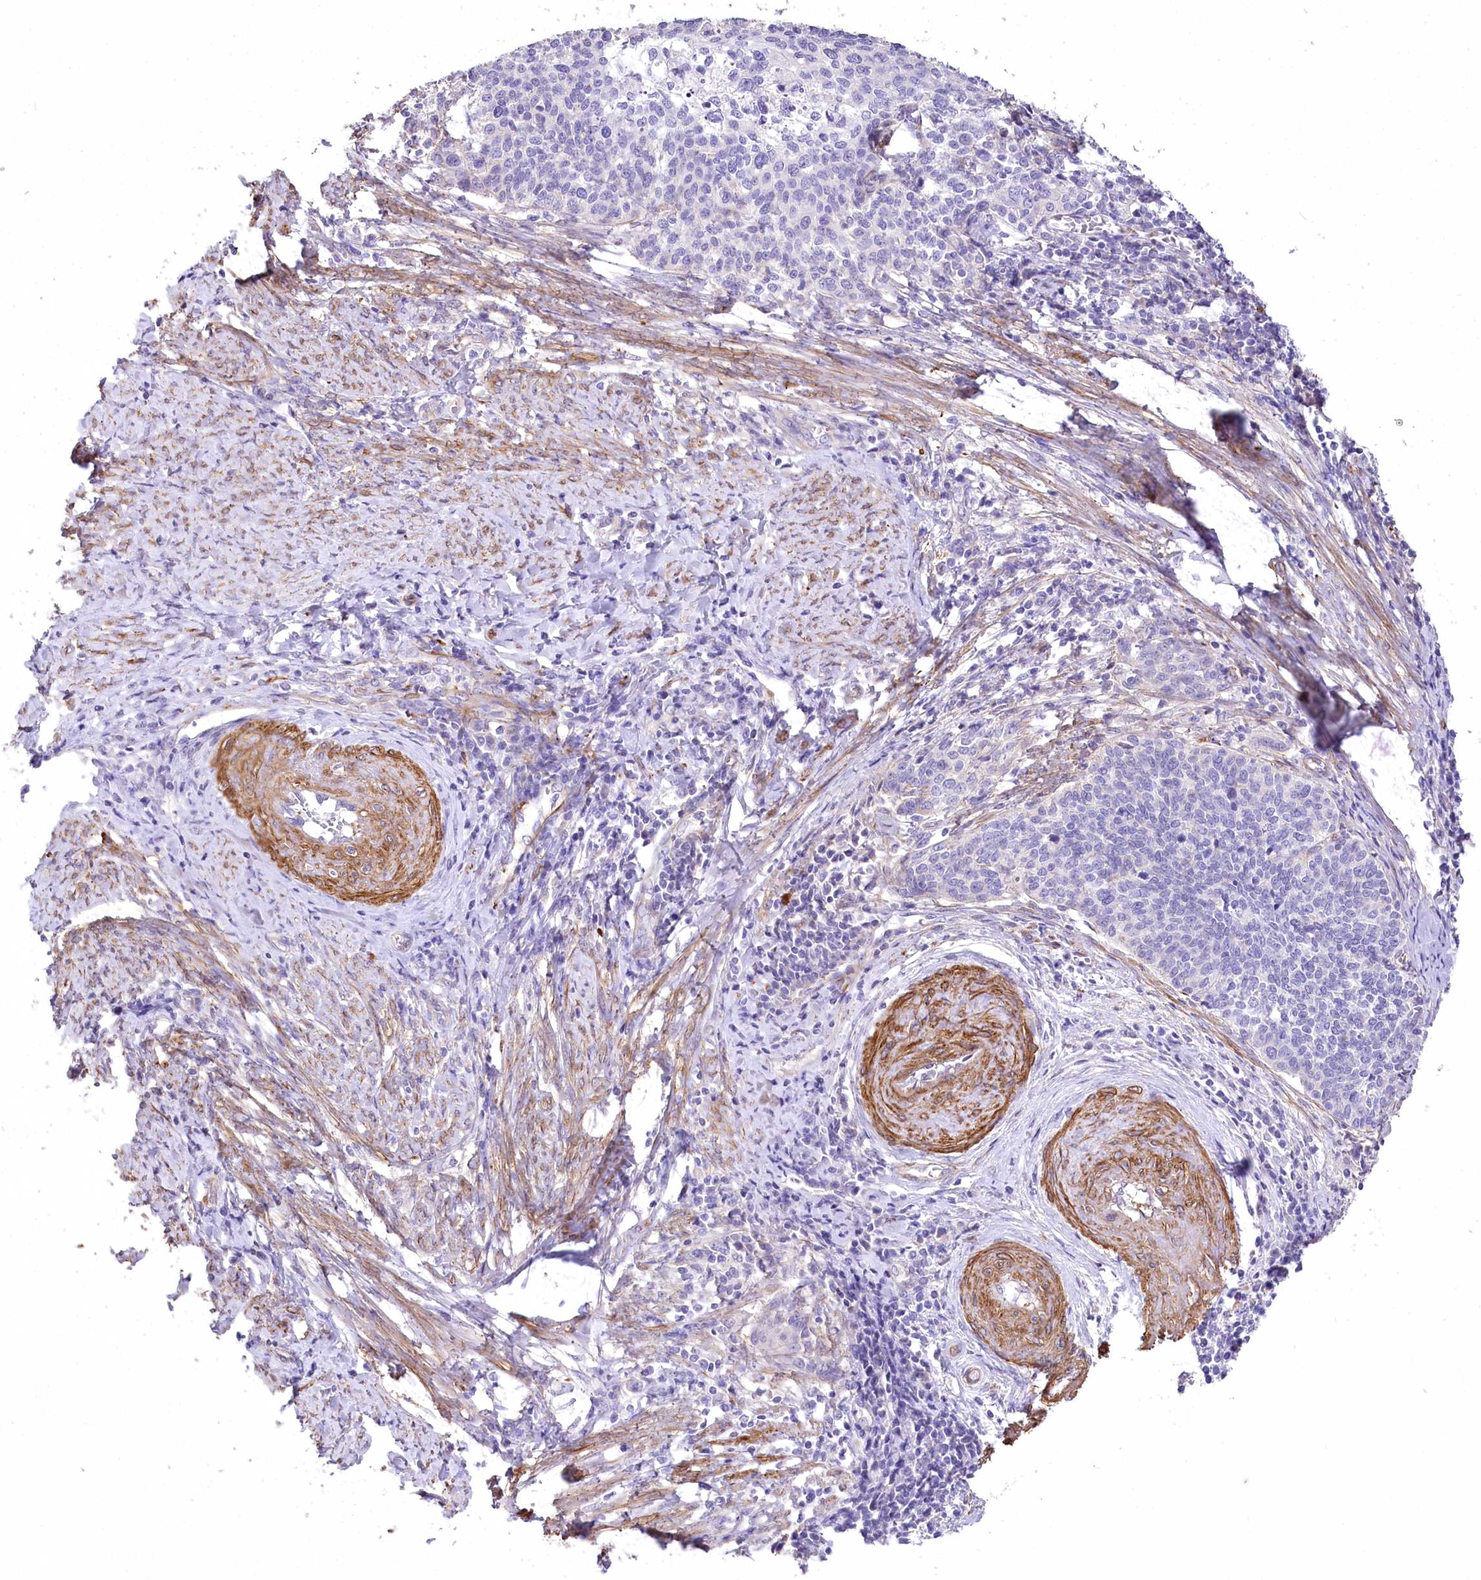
{"staining": {"intensity": "negative", "quantity": "none", "location": "none"}, "tissue": "cervical cancer", "cell_type": "Tumor cells", "image_type": "cancer", "snomed": [{"axis": "morphology", "description": "Squamous cell carcinoma, NOS"}, {"axis": "topography", "description": "Cervix"}], "caption": "This image is of squamous cell carcinoma (cervical) stained with immunohistochemistry (IHC) to label a protein in brown with the nuclei are counter-stained blue. There is no positivity in tumor cells.", "gene": "RDH16", "patient": {"sex": "female", "age": 39}}